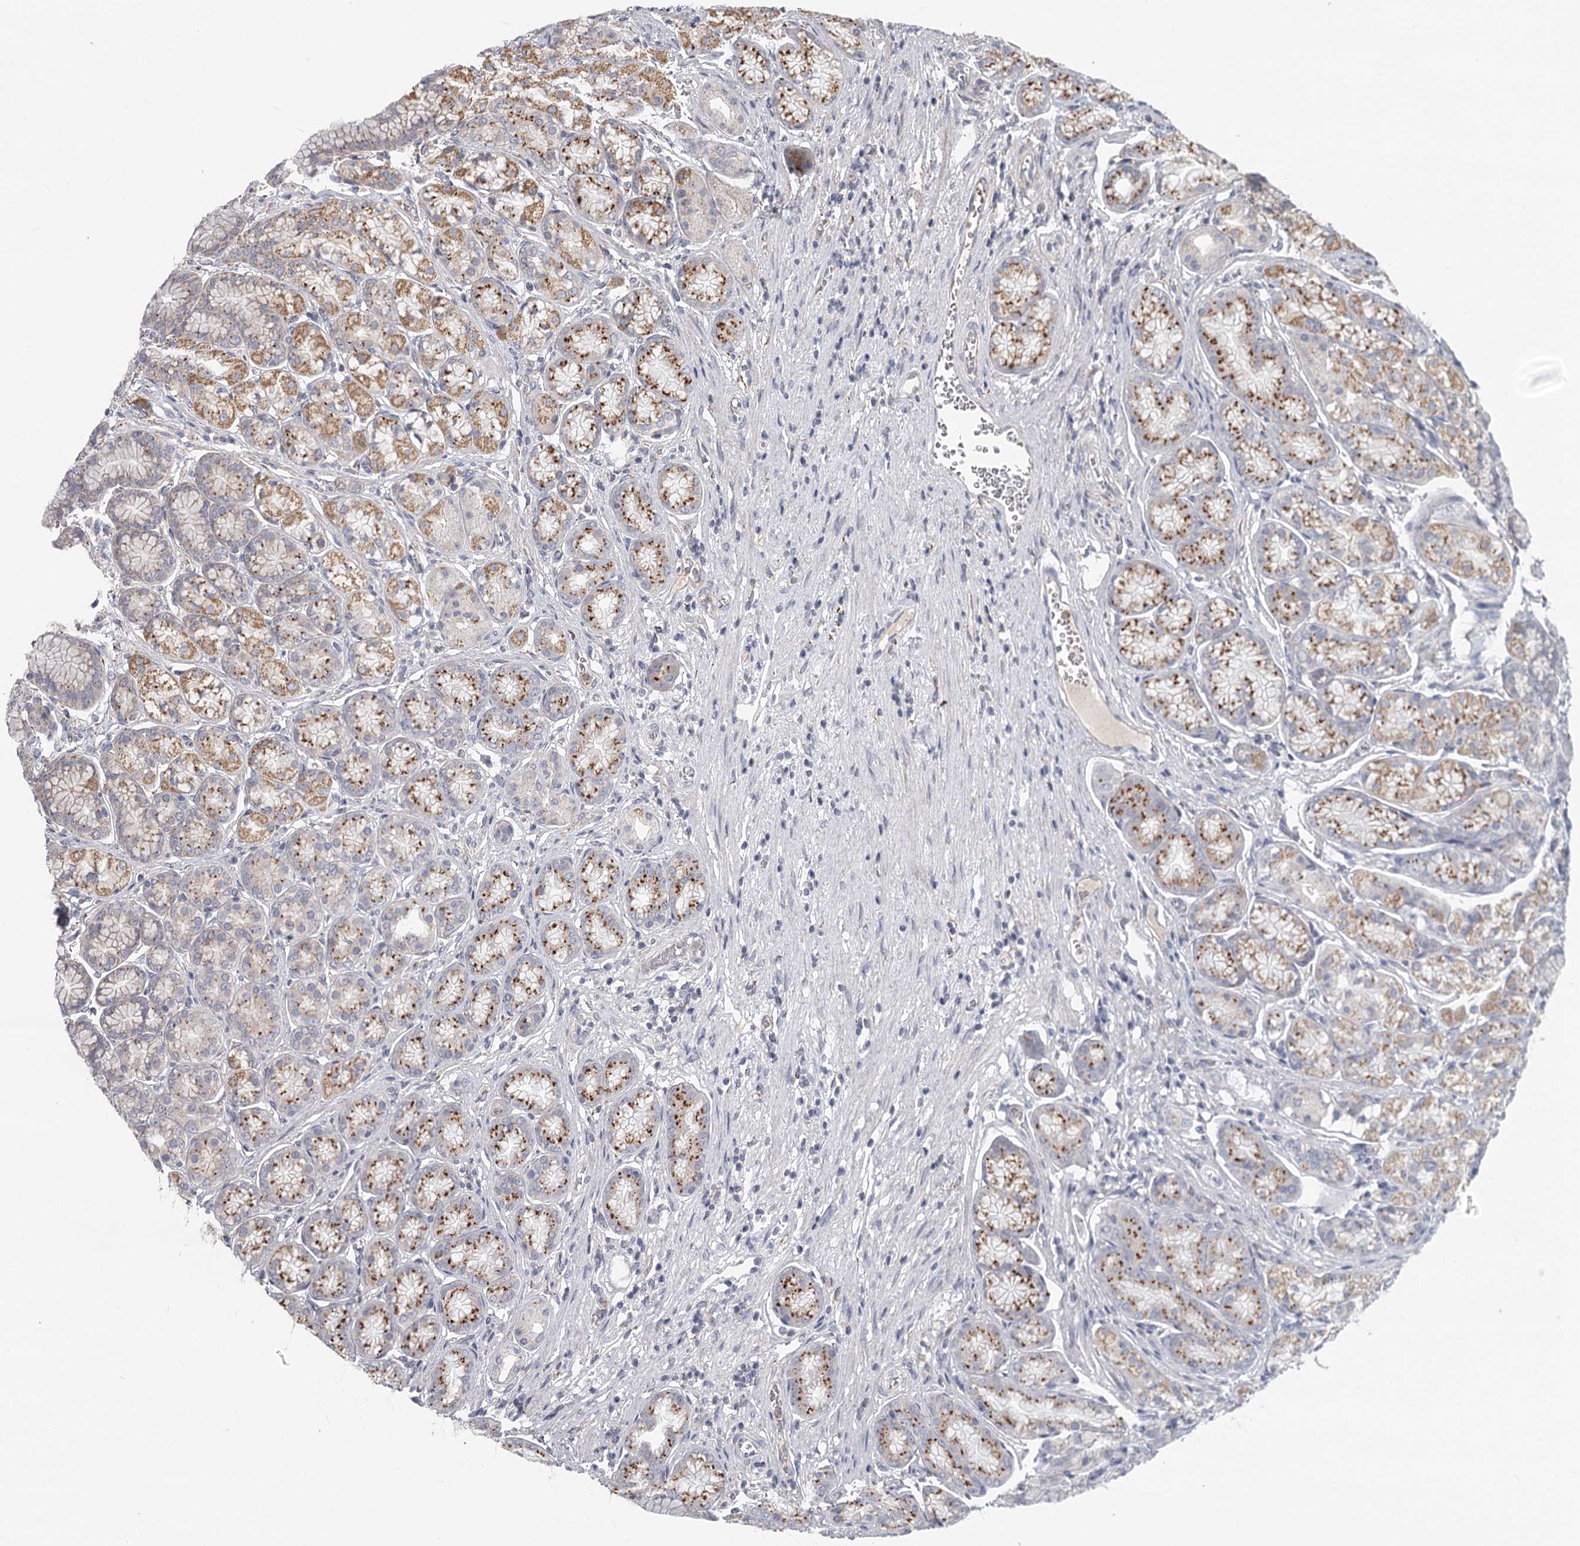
{"staining": {"intensity": "moderate", "quantity": ">75%", "location": "cytoplasmic/membranous"}, "tissue": "stomach", "cell_type": "Glandular cells", "image_type": "normal", "snomed": [{"axis": "morphology", "description": "Normal tissue, NOS"}, {"axis": "morphology", "description": "Adenocarcinoma, NOS"}, {"axis": "morphology", "description": "Adenocarcinoma, High grade"}, {"axis": "topography", "description": "Stomach, upper"}, {"axis": "topography", "description": "Stomach"}], "caption": "The immunohistochemical stain highlights moderate cytoplasmic/membranous staining in glandular cells of benign stomach. The staining was performed using DAB (3,3'-diaminobenzidine), with brown indicating positive protein expression. Nuclei are stained blue with hematoxylin.", "gene": "CDC123", "patient": {"sex": "female", "age": 65}}